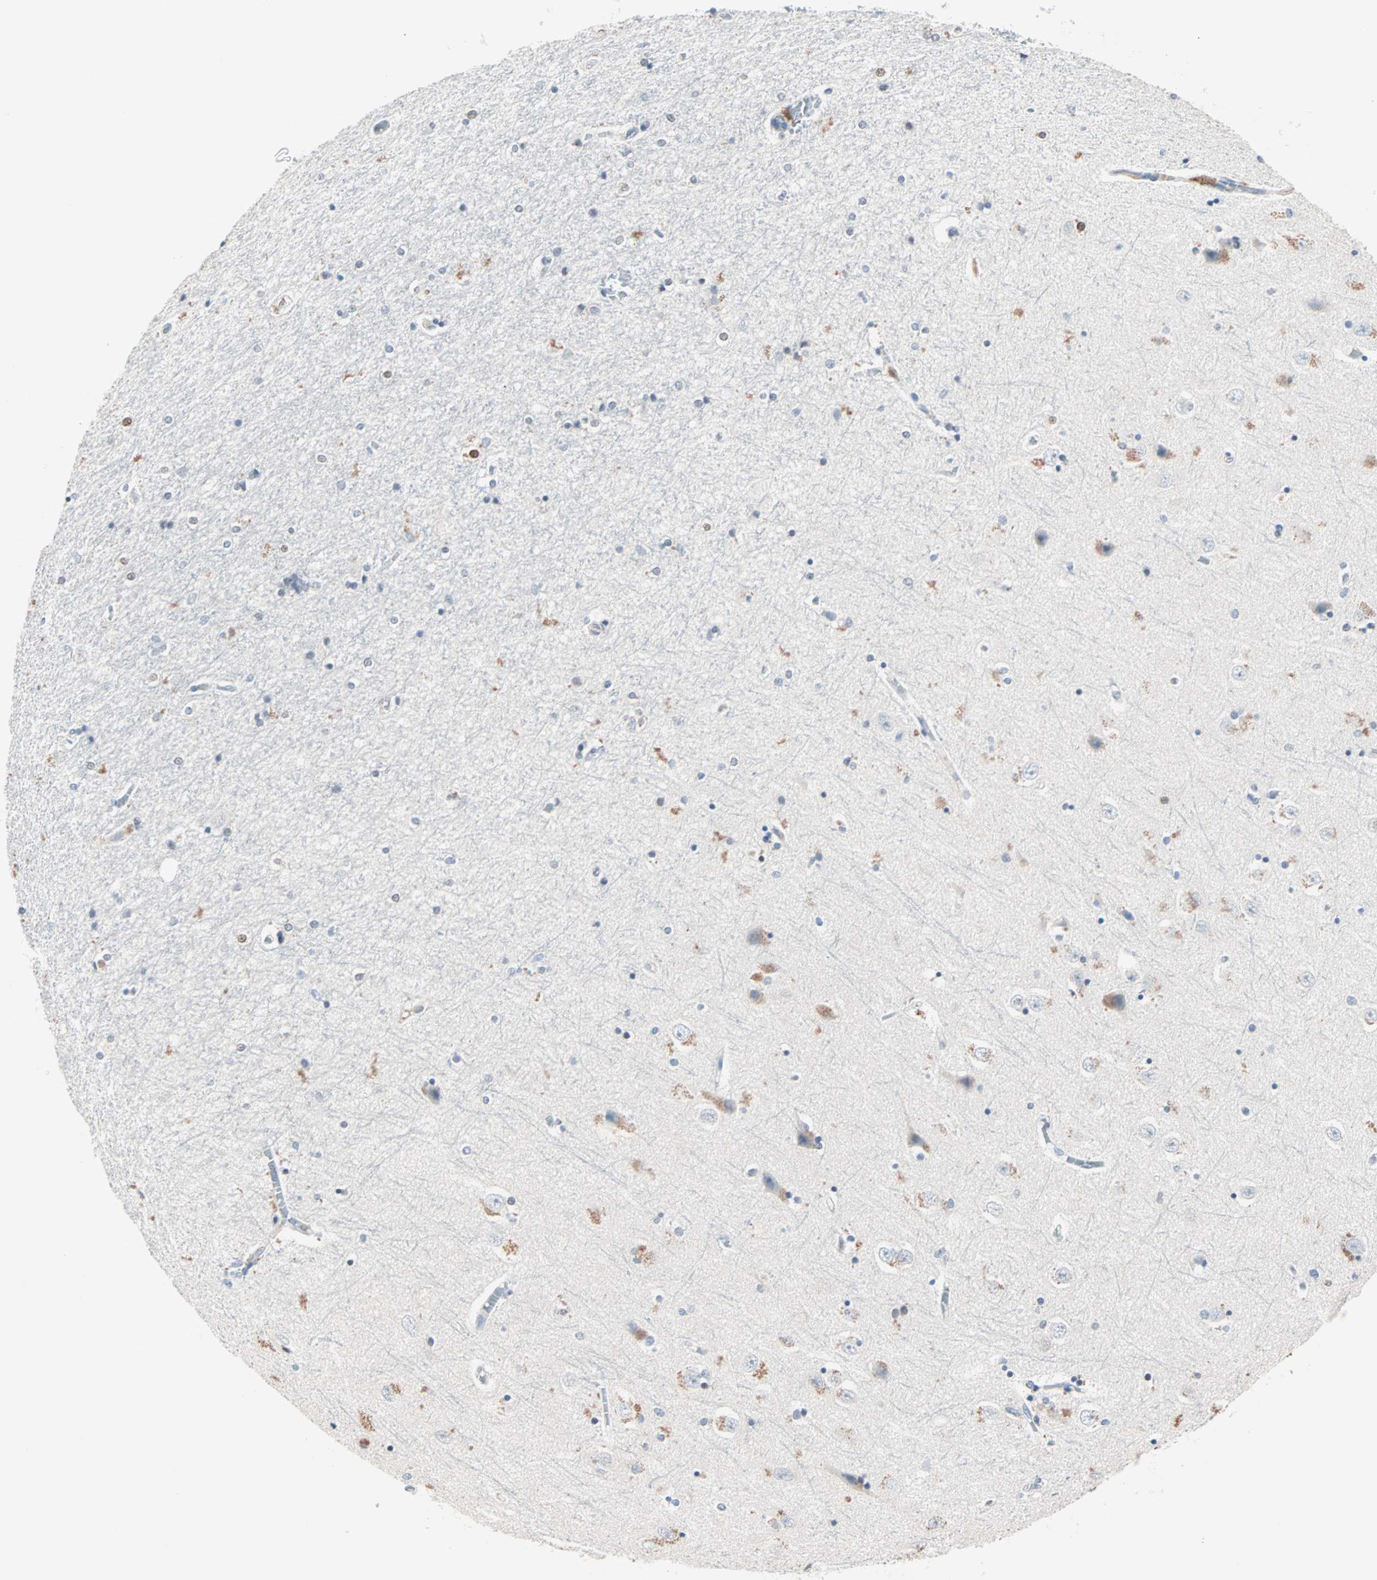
{"staining": {"intensity": "moderate", "quantity": "<25%", "location": "nuclear"}, "tissue": "hippocampus", "cell_type": "Glial cells", "image_type": "normal", "snomed": [{"axis": "morphology", "description": "Normal tissue, NOS"}, {"axis": "topography", "description": "Hippocampus"}], "caption": "Immunohistochemistry (IHC) (DAB) staining of unremarkable human hippocampus shows moderate nuclear protein expression in about <25% of glial cells. The protein of interest is stained brown, and the nuclei are stained in blue (DAB IHC with brightfield microscopy, high magnification).", "gene": "CCNE2", "patient": {"sex": "female", "age": 54}}